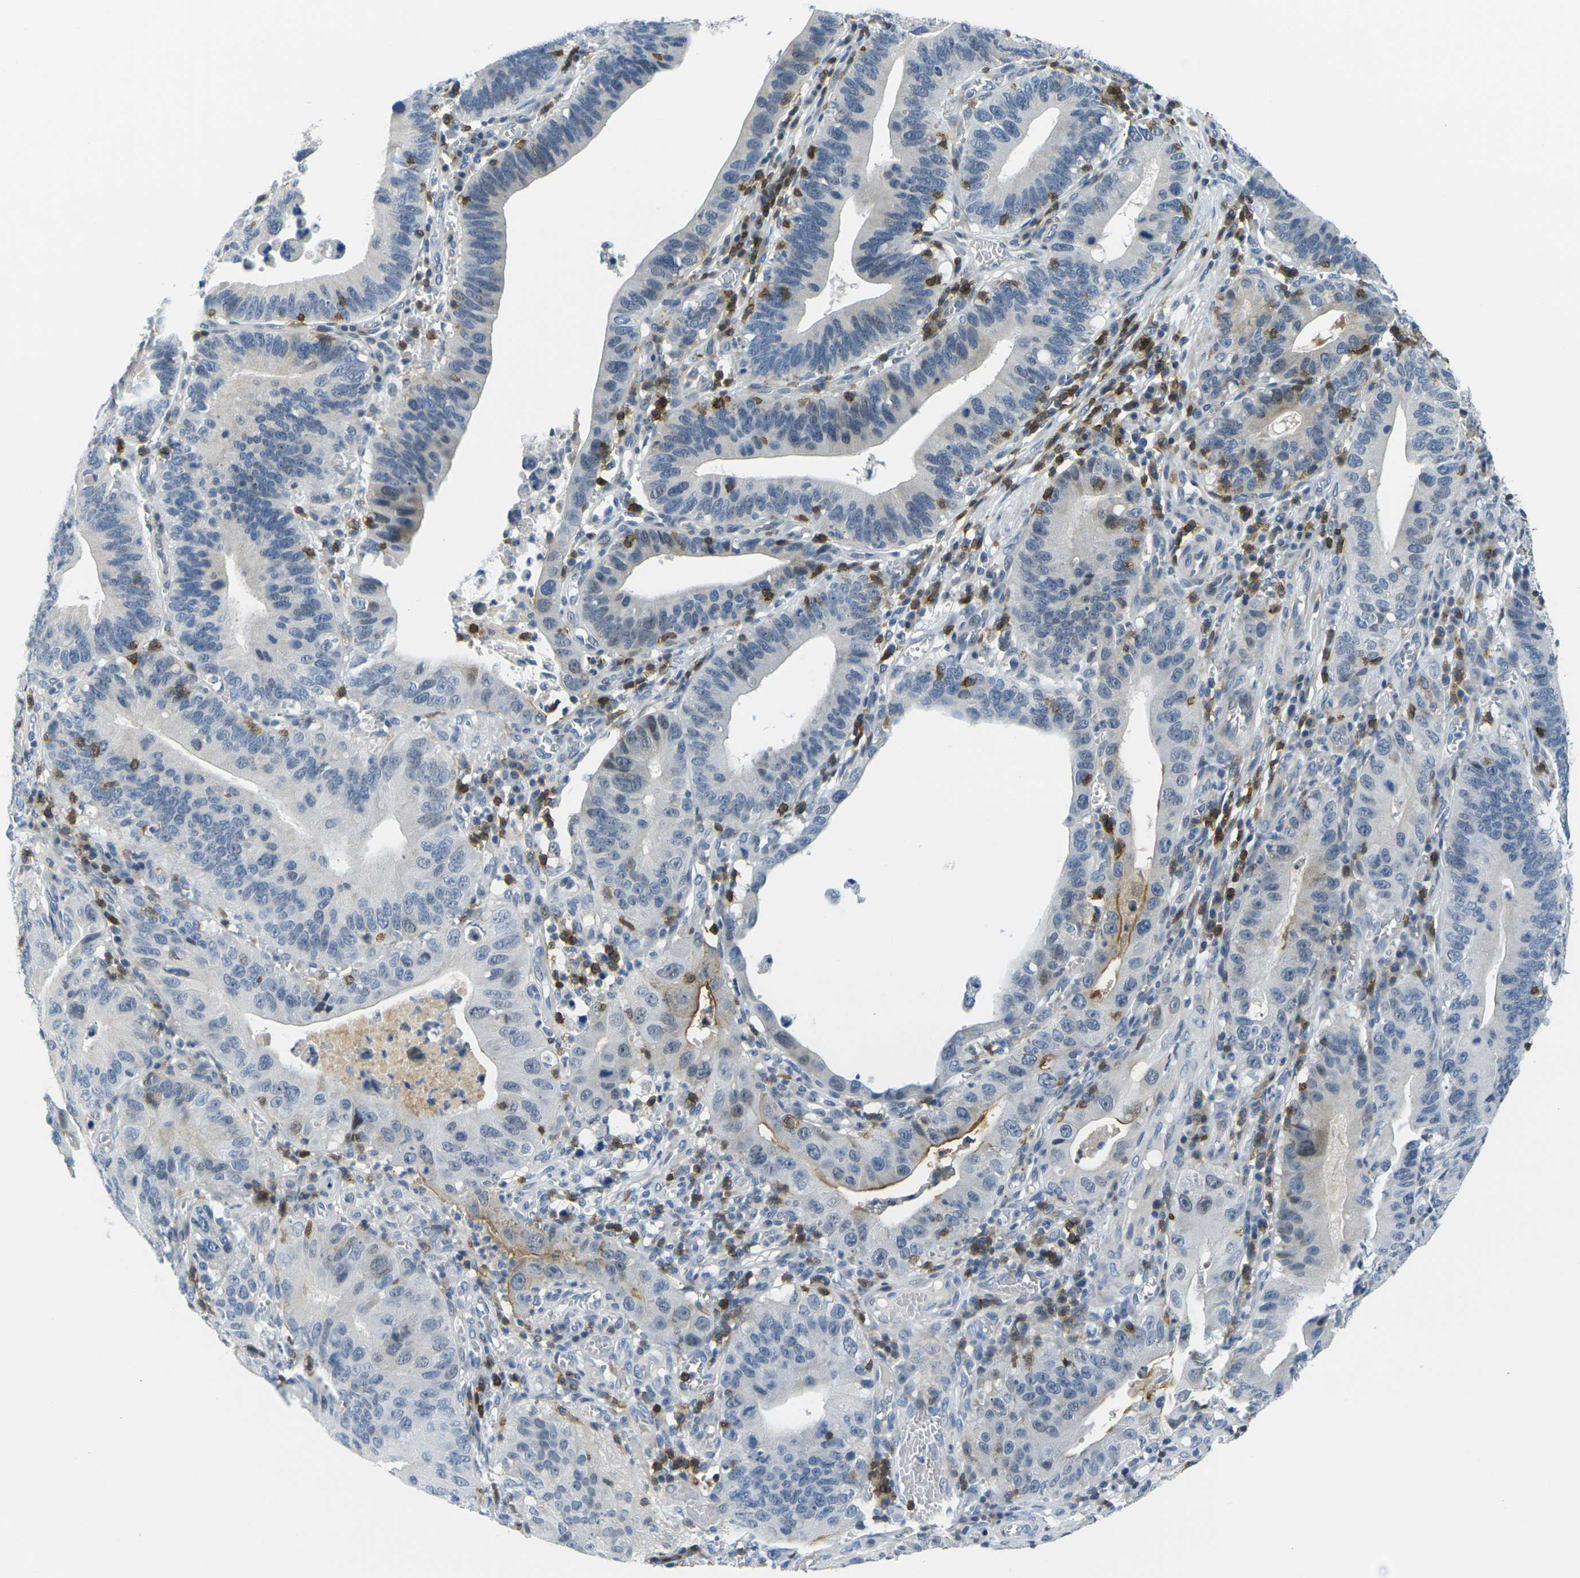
{"staining": {"intensity": "negative", "quantity": "none", "location": "none"}, "tissue": "stomach cancer", "cell_type": "Tumor cells", "image_type": "cancer", "snomed": [{"axis": "morphology", "description": "Adenocarcinoma, NOS"}, {"axis": "topography", "description": "Stomach"}, {"axis": "topography", "description": "Gastric cardia"}], "caption": "Human adenocarcinoma (stomach) stained for a protein using IHC exhibits no expression in tumor cells.", "gene": "CD3D", "patient": {"sex": "male", "age": 59}}